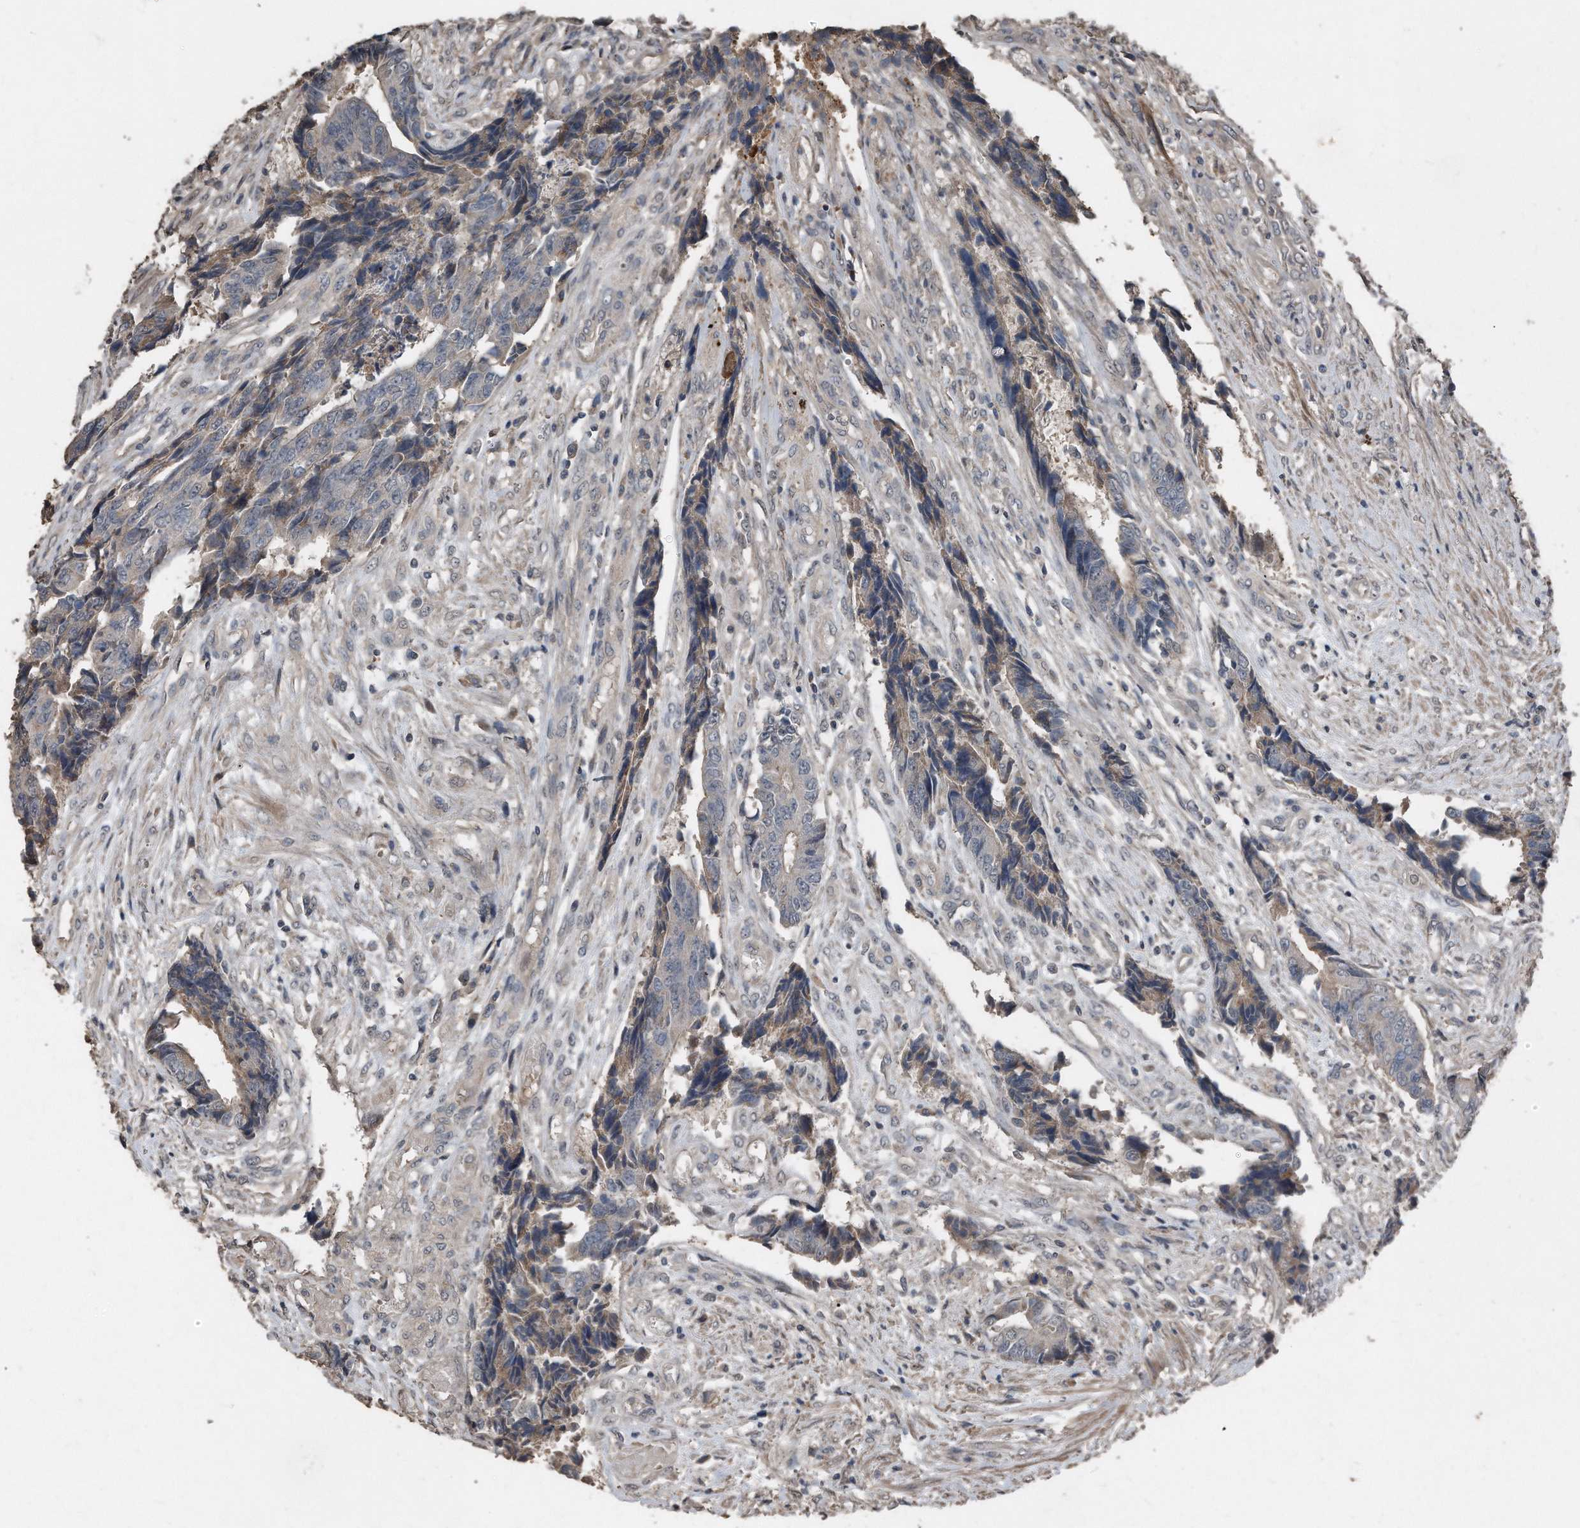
{"staining": {"intensity": "negative", "quantity": "none", "location": "none"}, "tissue": "colorectal cancer", "cell_type": "Tumor cells", "image_type": "cancer", "snomed": [{"axis": "morphology", "description": "Adenocarcinoma, NOS"}, {"axis": "topography", "description": "Rectum"}], "caption": "This is a image of immunohistochemistry staining of colorectal cancer, which shows no expression in tumor cells. (Immunohistochemistry (ihc), brightfield microscopy, high magnification).", "gene": "ANKRD10", "patient": {"sex": "male", "age": 84}}